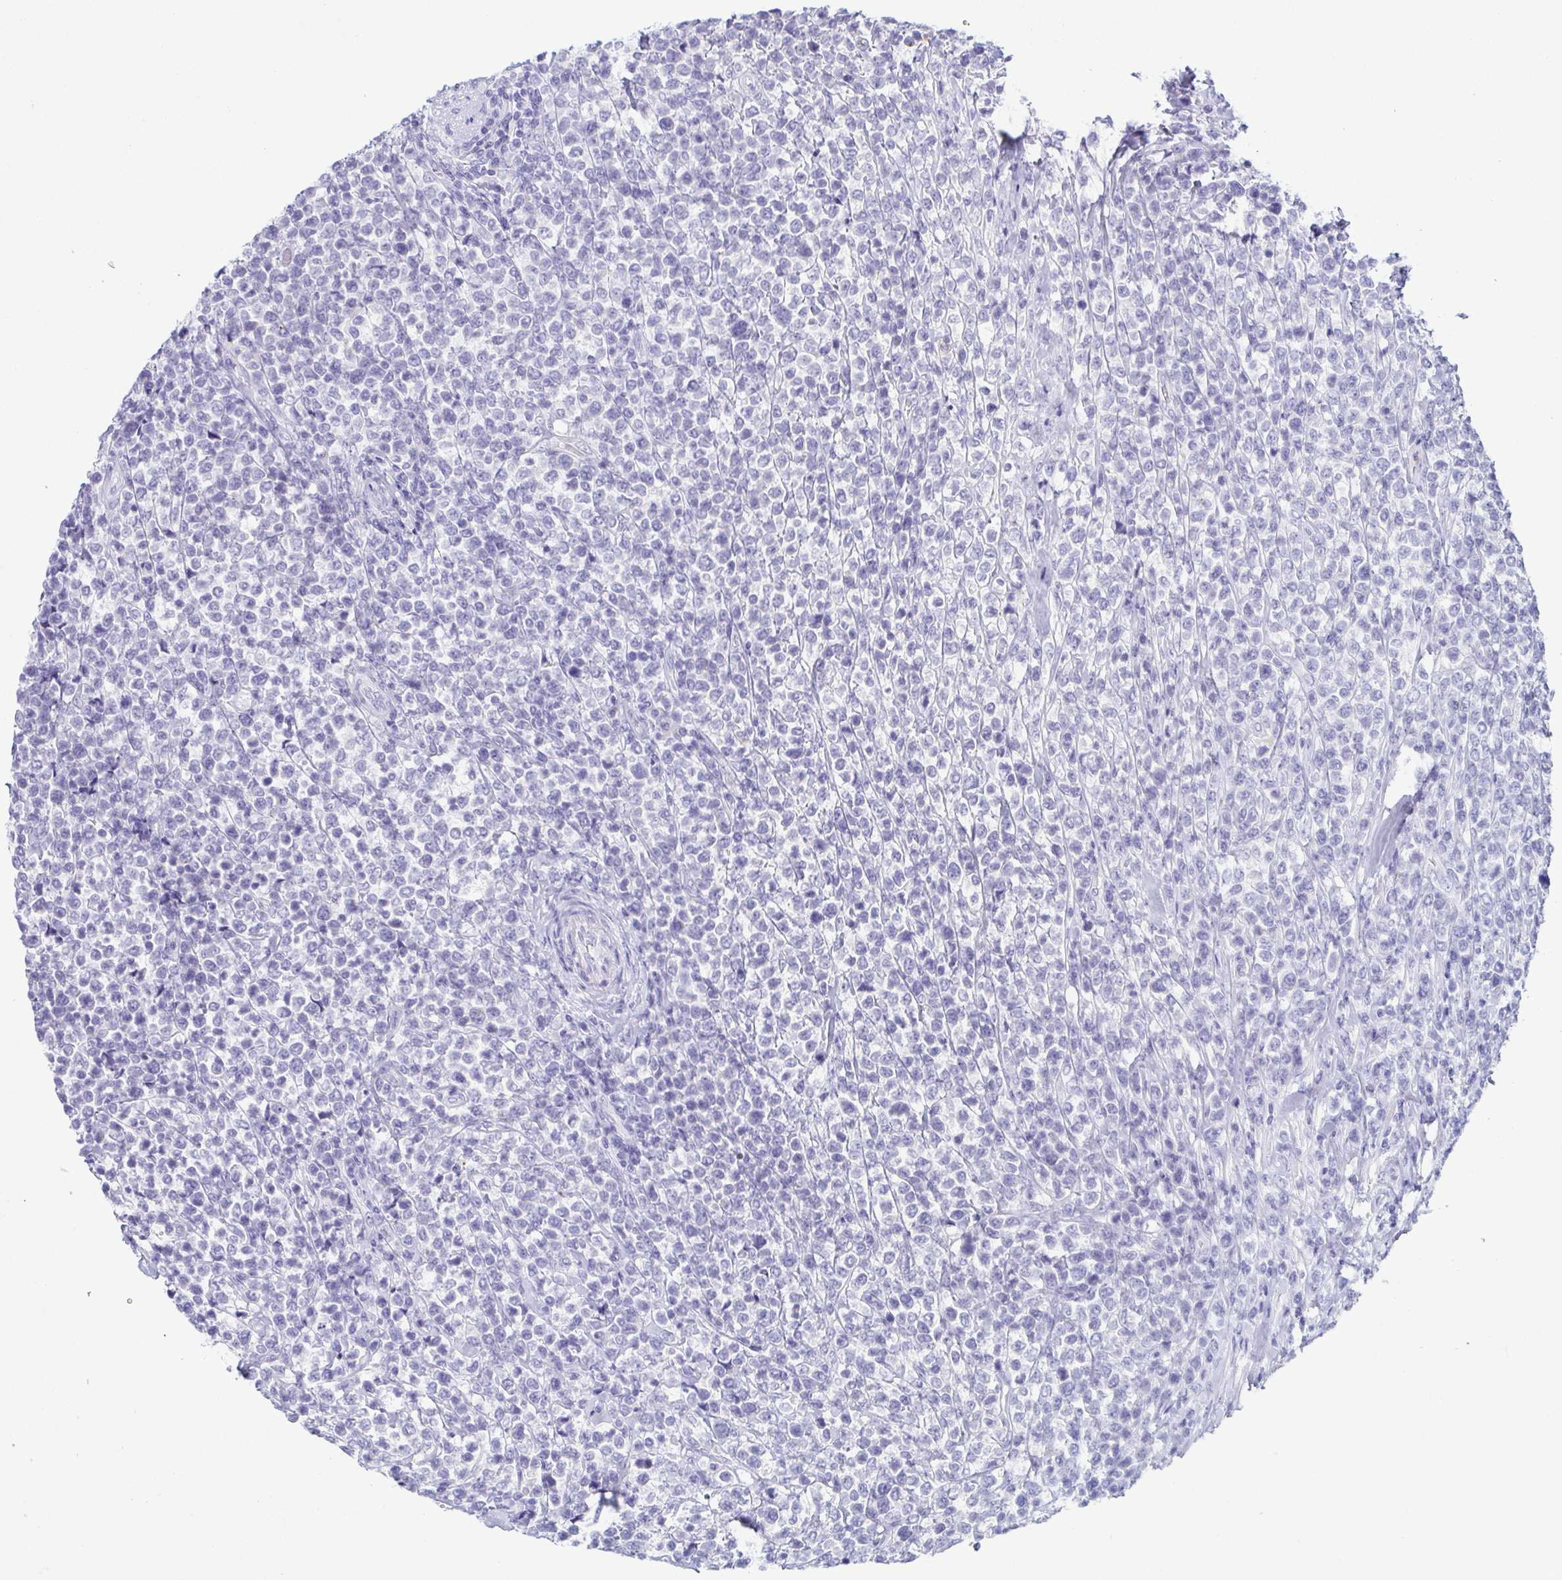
{"staining": {"intensity": "negative", "quantity": "none", "location": "none"}, "tissue": "lymphoma", "cell_type": "Tumor cells", "image_type": "cancer", "snomed": [{"axis": "morphology", "description": "Malignant lymphoma, non-Hodgkin's type, High grade"}, {"axis": "topography", "description": "Soft tissue"}], "caption": "This histopathology image is of lymphoma stained with IHC to label a protein in brown with the nuclei are counter-stained blue. There is no positivity in tumor cells.", "gene": "AZU1", "patient": {"sex": "female", "age": 56}}